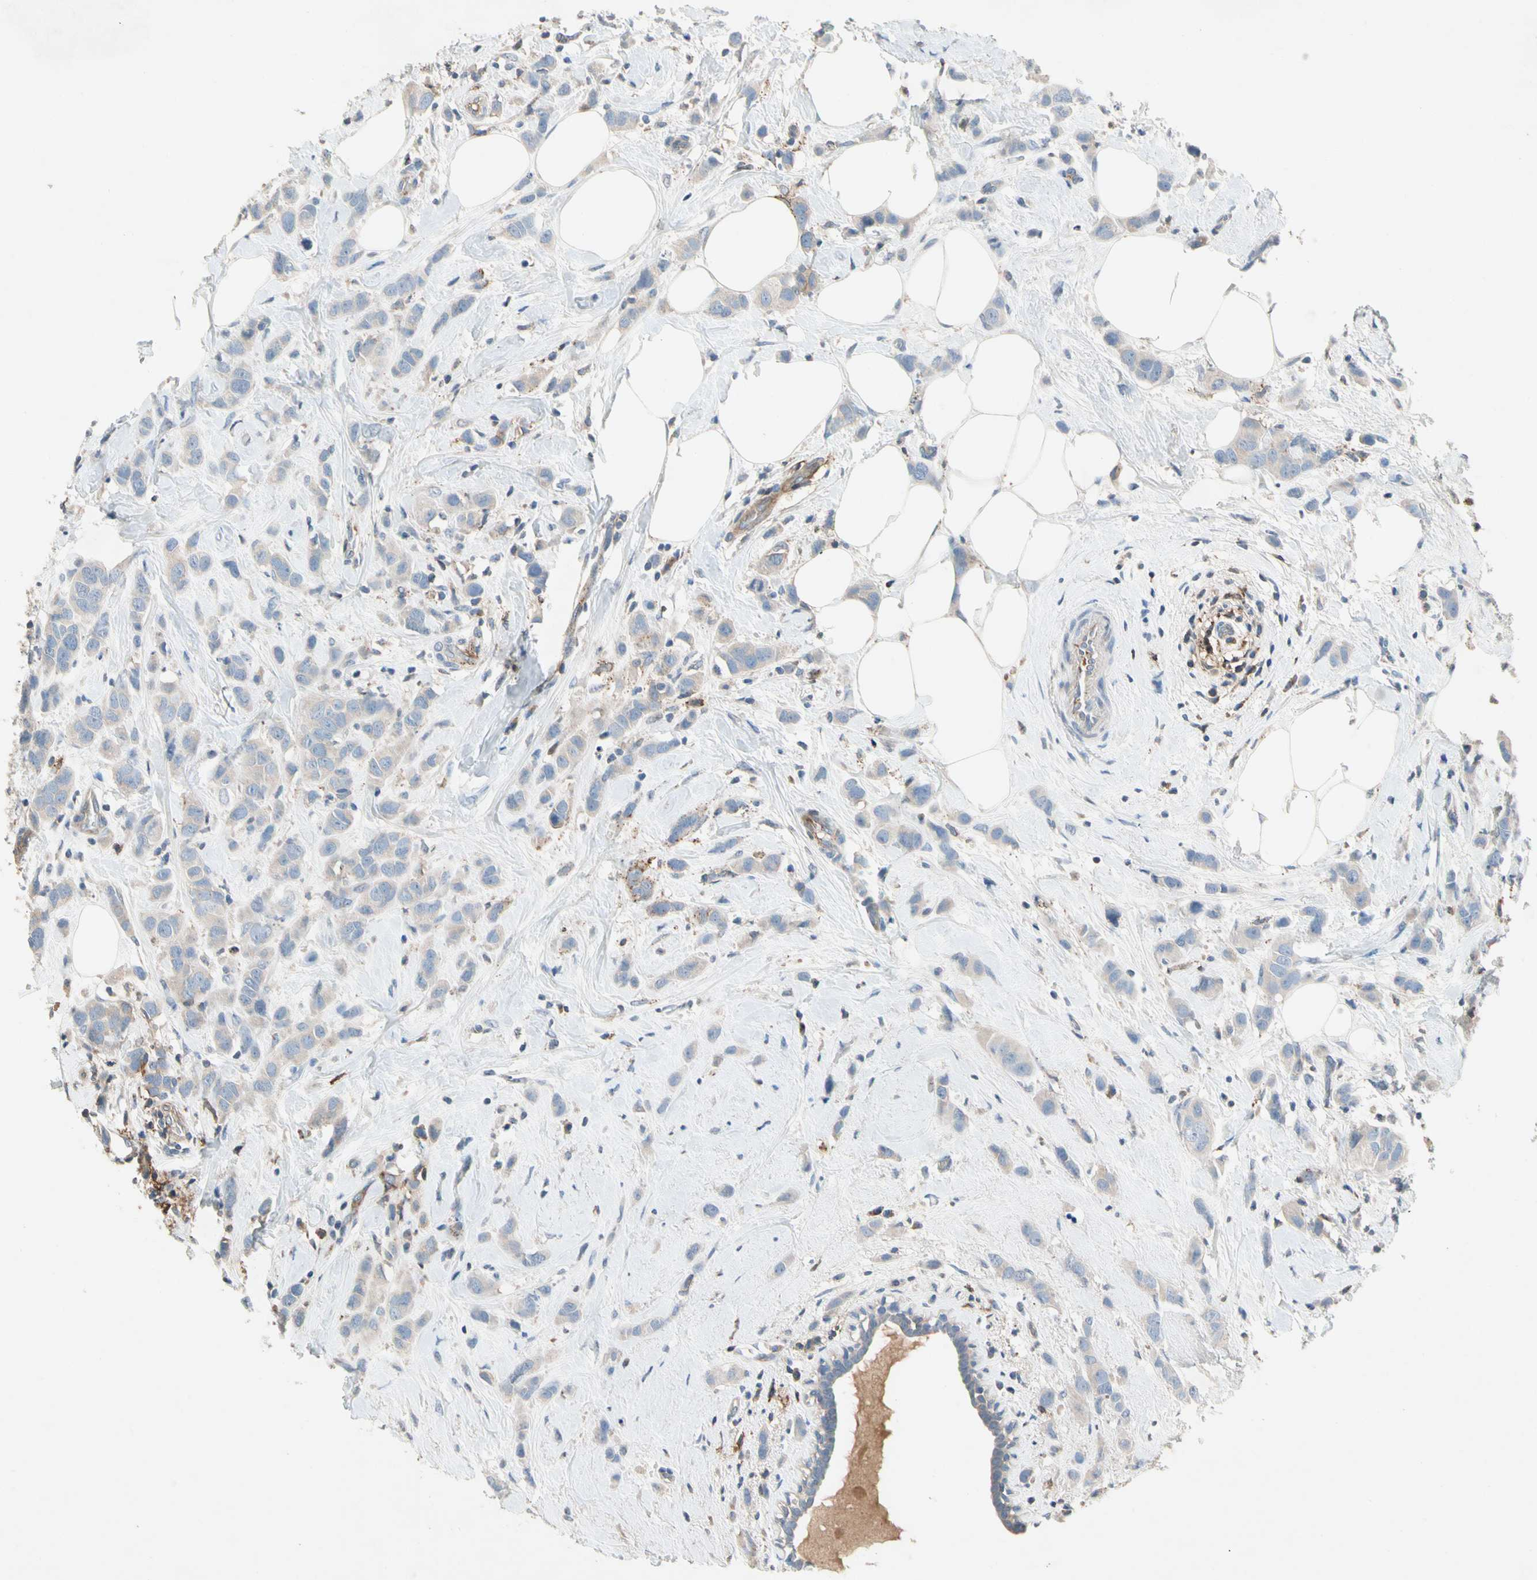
{"staining": {"intensity": "weak", "quantity": "<25%", "location": "cytoplasmic/membranous"}, "tissue": "breast cancer", "cell_type": "Tumor cells", "image_type": "cancer", "snomed": [{"axis": "morphology", "description": "Normal tissue, NOS"}, {"axis": "morphology", "description": "Duct carcinoma"}, {"axis": "topography", "description": "Breast"}], "caption": "Human breast cancer stained for a protein using immunohistochemistry (IHC) shows no staining in tumor cells.", "gene": "NDFIP2", "patient": {"sex": "female", "age": 50}}